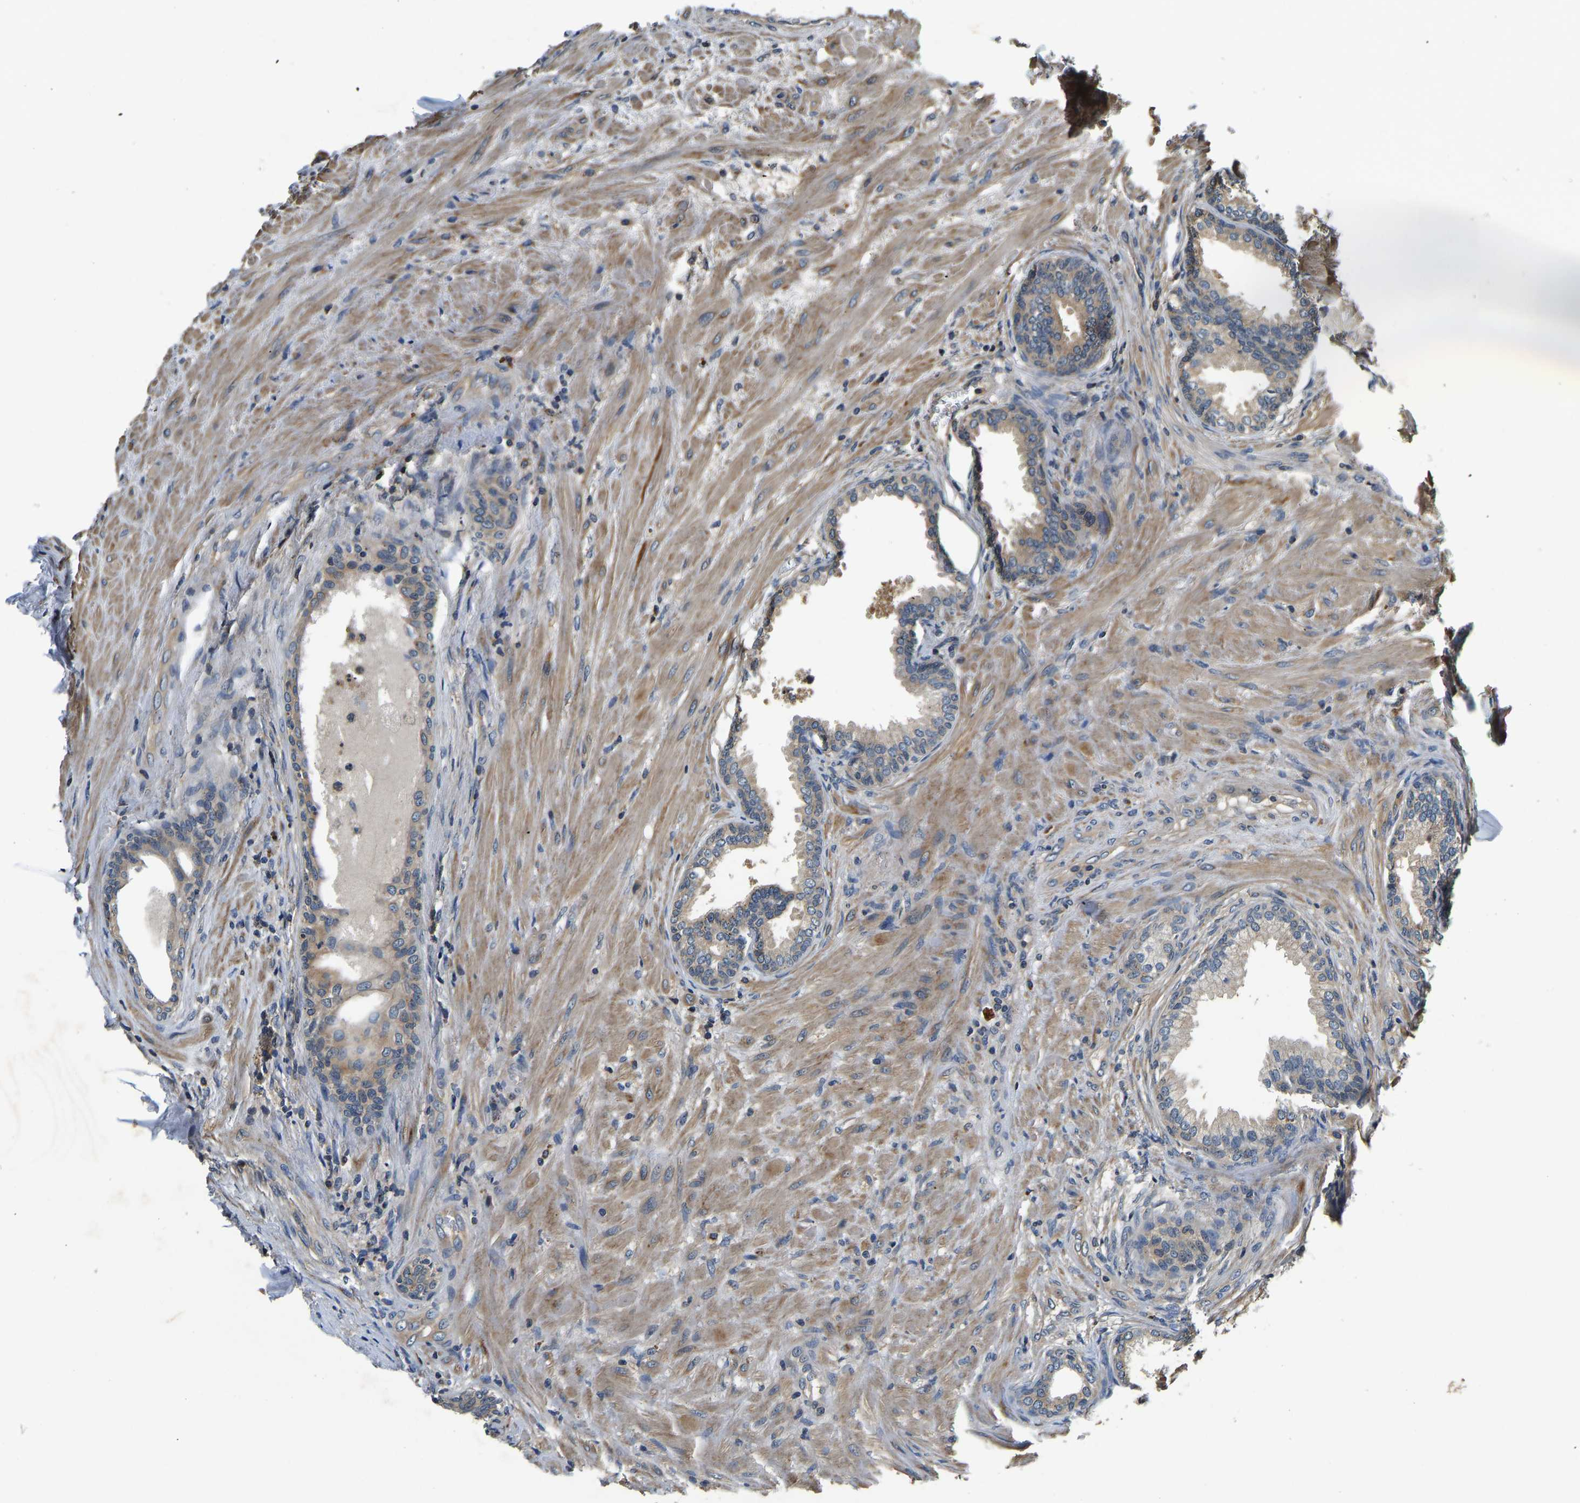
{"staining": {"intensity": "weak", "quantity": ">75%", "location": "cytoplasmic/membranous"}, "tissue": "prostate", "cell_type": "Glandular cells", "image_type": "normal", "snomed": [{"axis": "morphology", "description": "Normal tissue, NOS"}, {"axis": "topography", "description": "Prostate"}], "caption": "IHC histopathology image of unremarkable human prostate stained for a protein (brown), which displays low levels of weak cytoplasmic/membranous staining in approximately >75% of glandular cells.", "gene": "RESF1", "patient": {"sex": "male", "age": 76}}